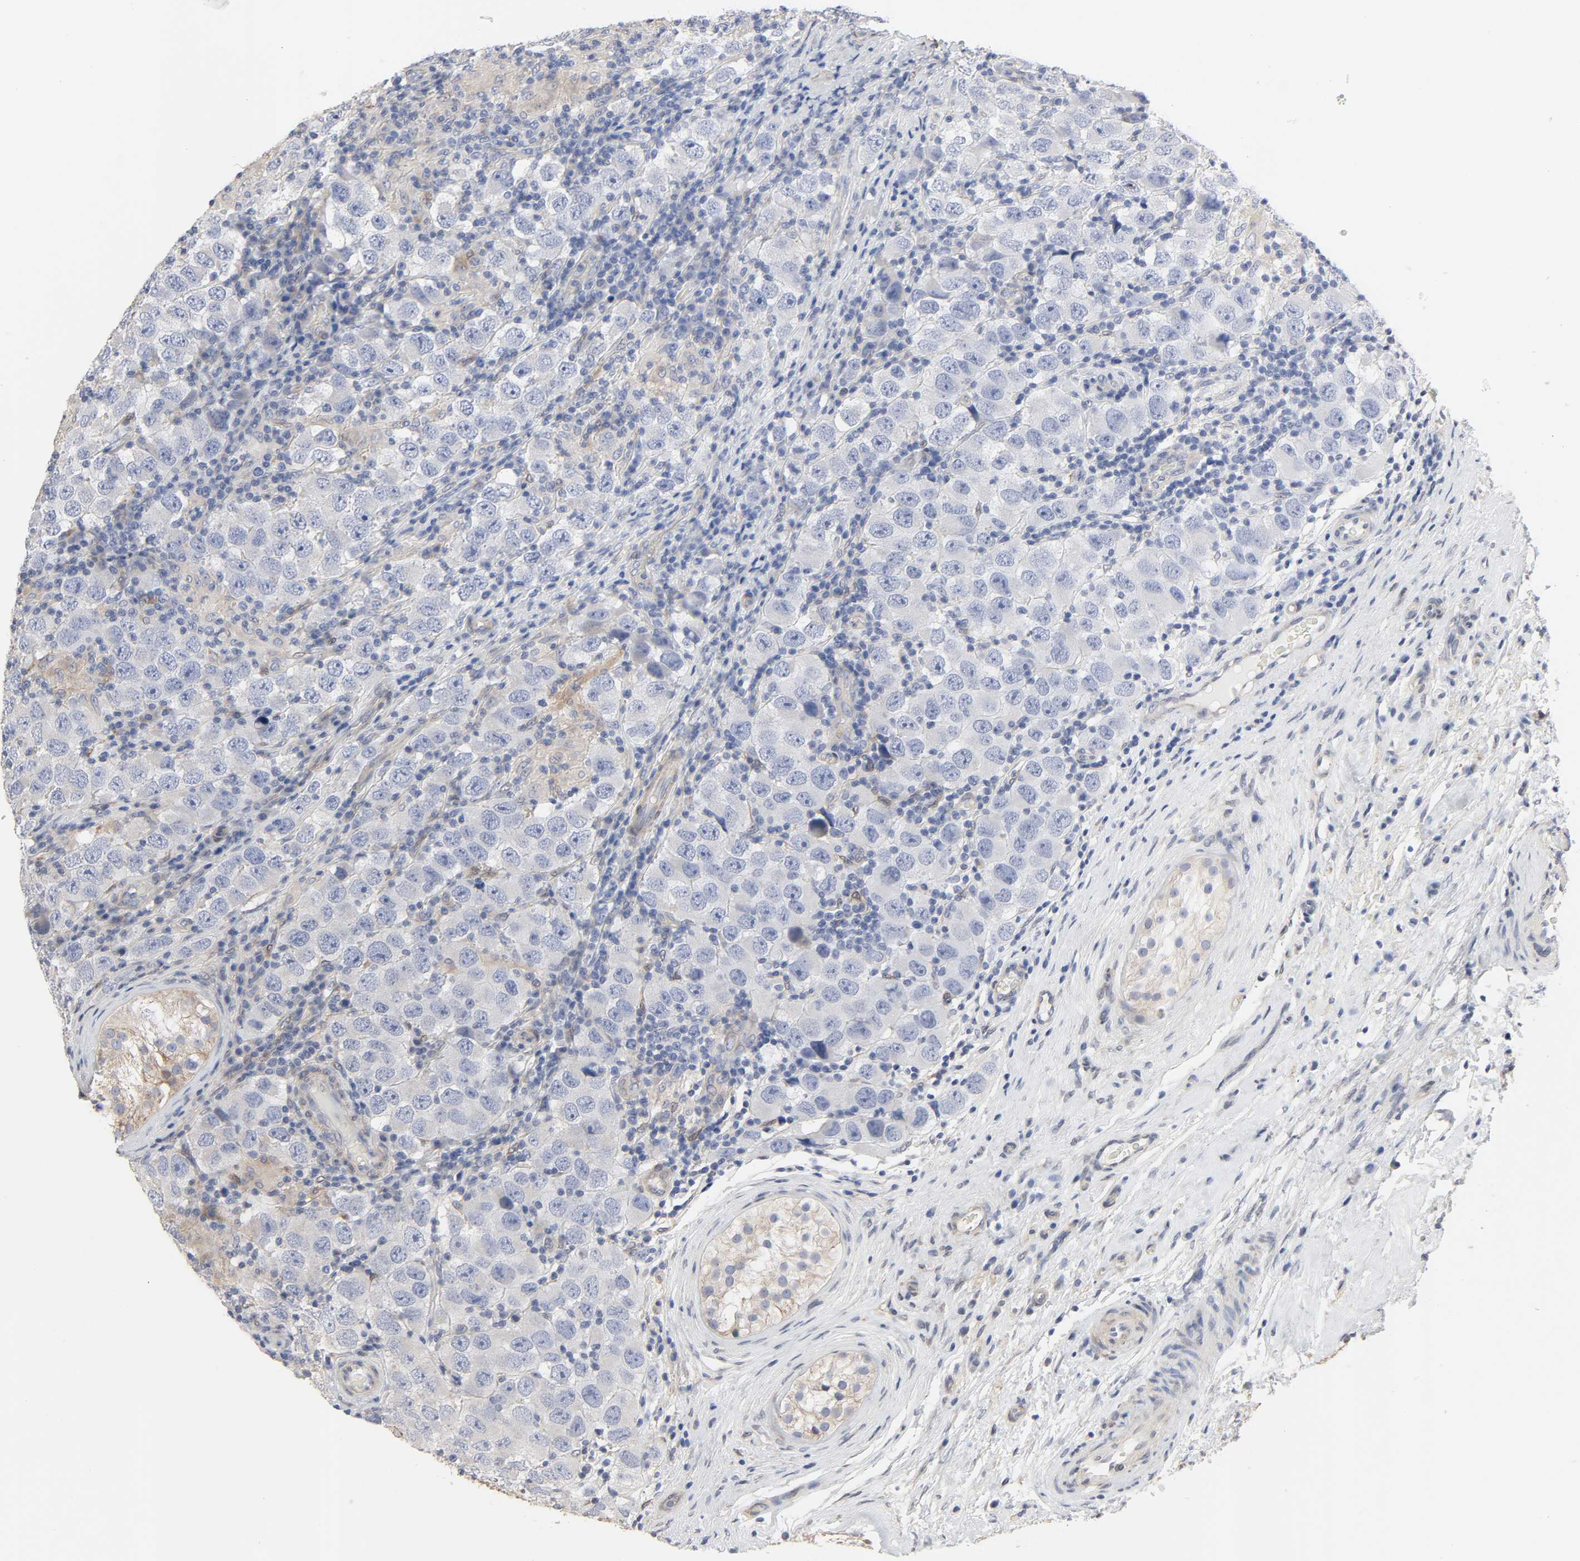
{"staining": {"intensity": "weak", "quantity": "<25%", "location": "cytoplasmic/membranous"}, "tissue": "testis cancer", "cell_type": "Tumor cells", "image_type": "cancer", "snomed": [{"axis": "morphology", "description": "Carcinoma, Embryonal, NOS"}, {"axis": "topography", "description": "Testis"}], "caption": "High power microscopy photomicrograph of an IHC photomicrograph of testis cancer, revealing no significant positivity in tumor cells.", "gene": "NDRG2", "patient": {"sex": "male", "age": 21}}